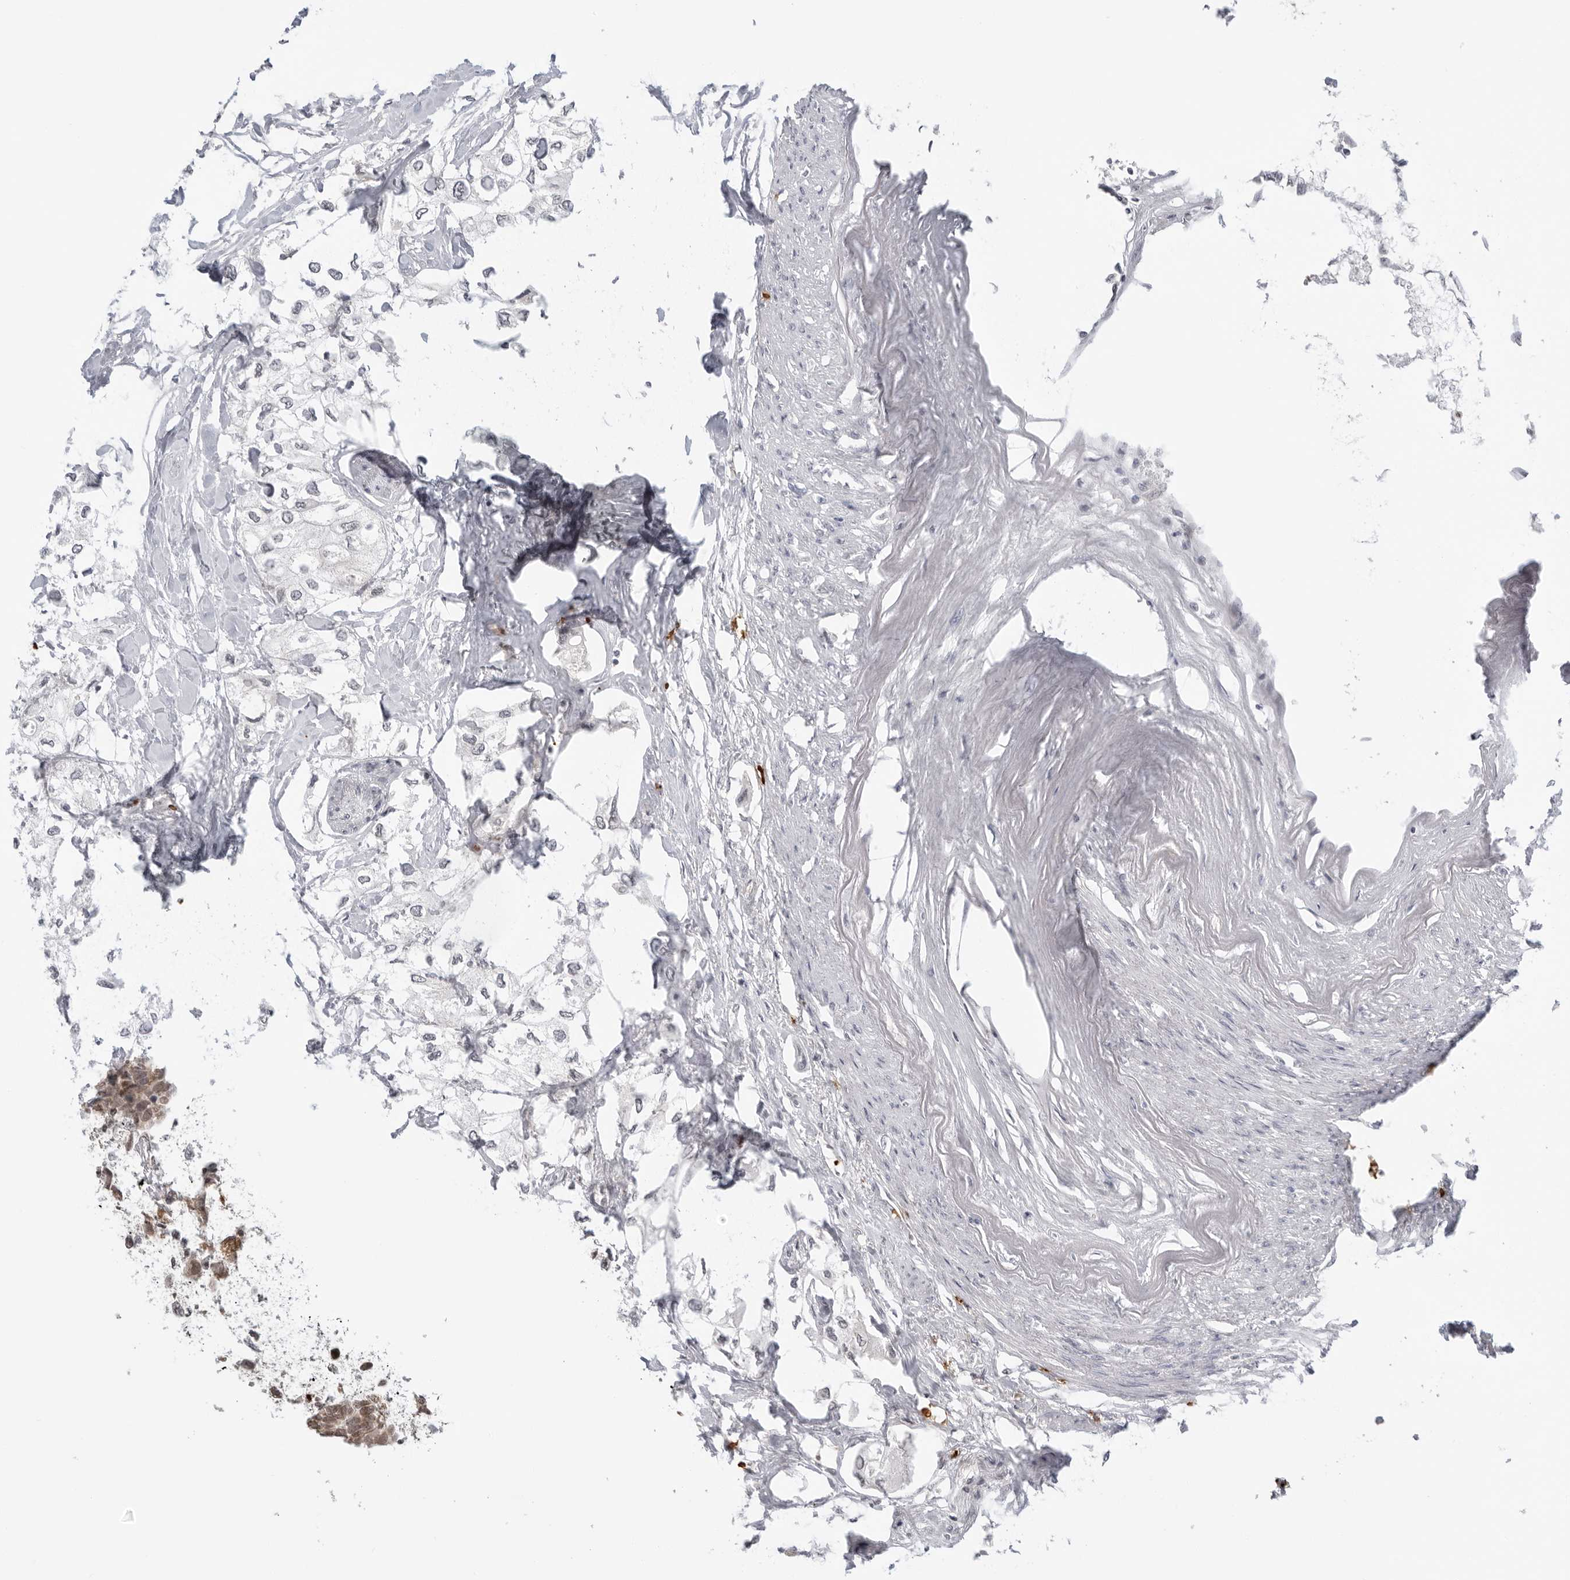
{"staining": {"intensity": "negative", "quantity": "none", "location": "none"}, "tissue": "urothelial cancer", "cell_type": "Tumor cells", "image_type": "cancer", "snomed": [{"axis": "morphology", "description": "Urothelial carcinoma, High grade"}, {"axis": "topography", "description": "Urinary bladder"}], "caption": "Urothelial carcinoma (high-grade) was stained to show a protein in brown. There is no significant expression in tumor cells.", "gene": "SUGCT", "patient": {"sex": "male", "age": 64}}